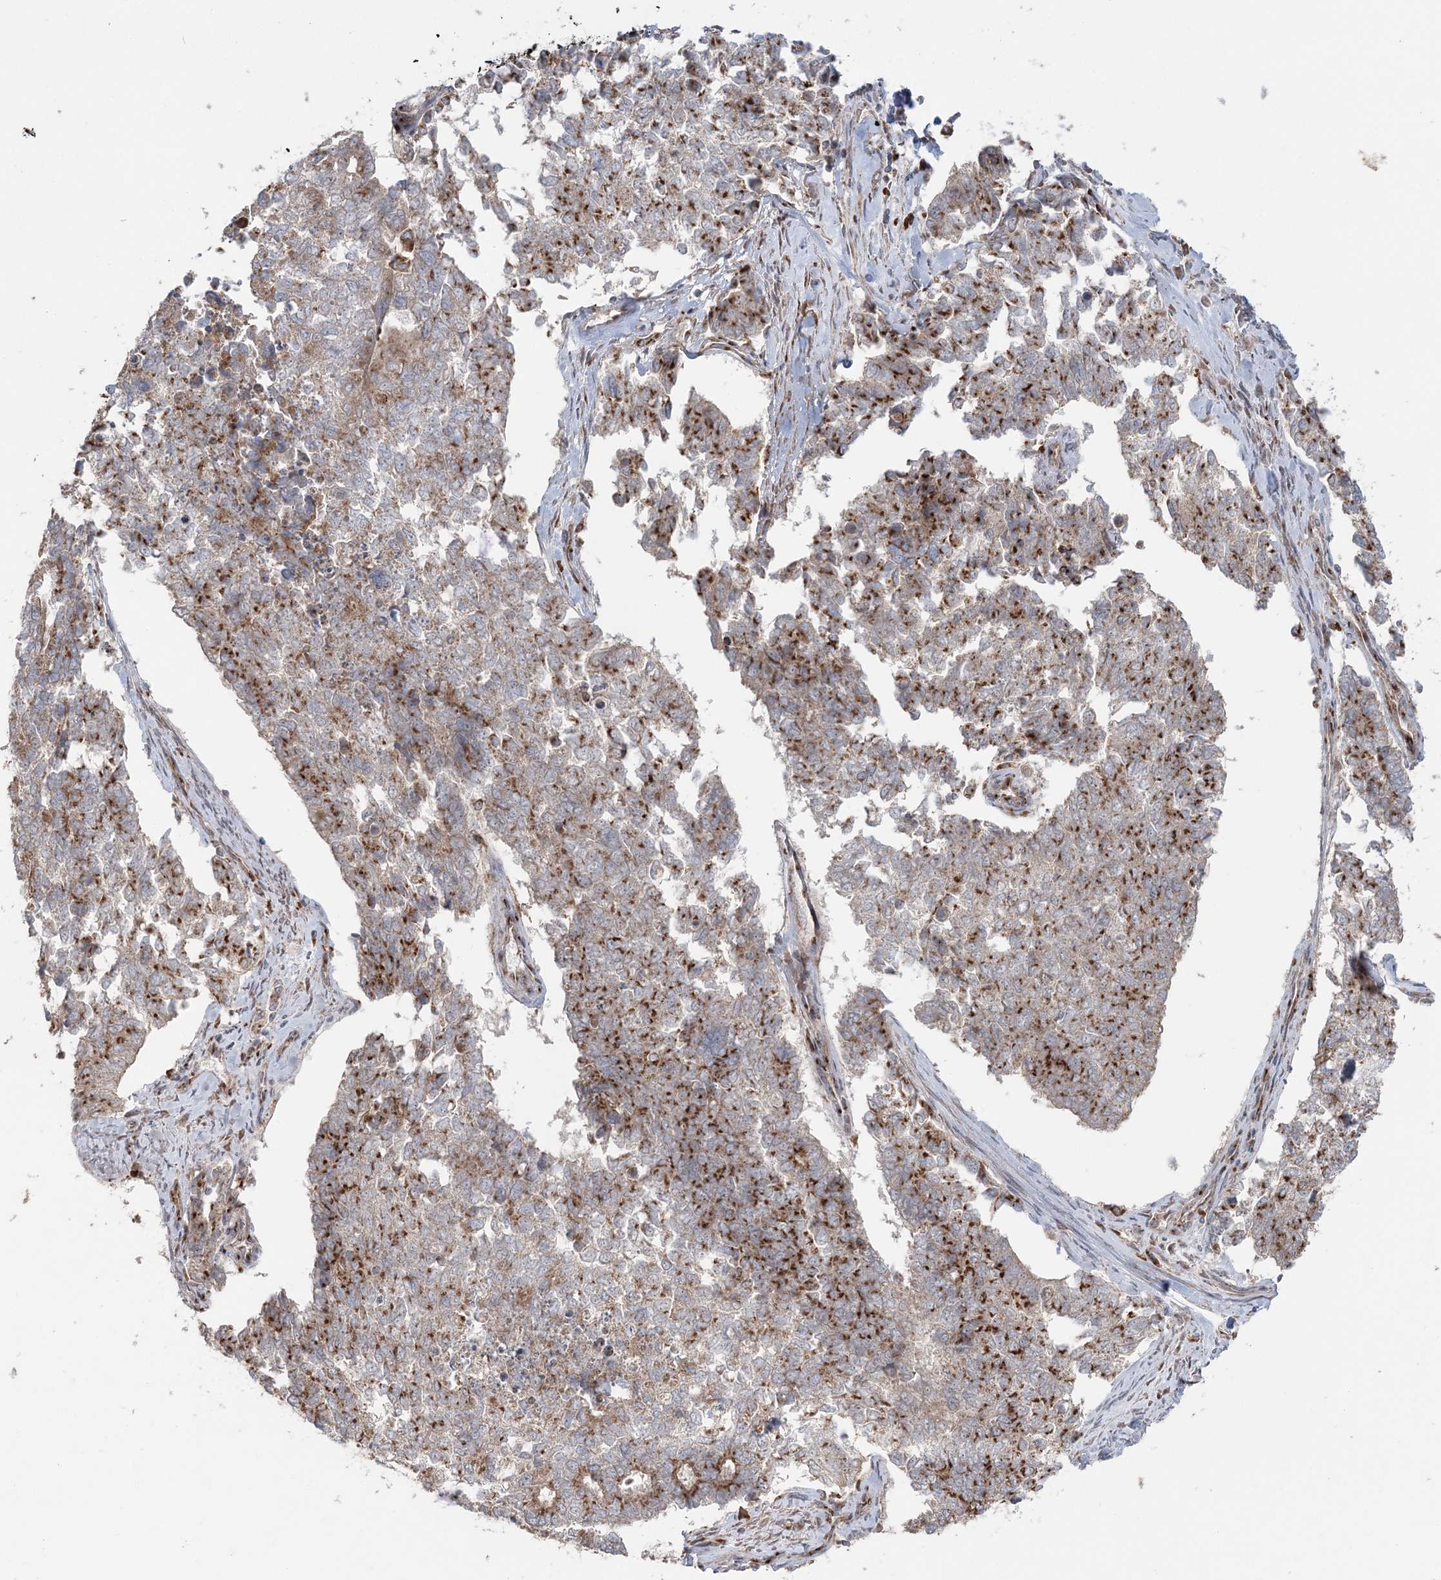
{"staining": {"intensity": "moderate", "quantity": "25%-75%", "location": "cytoplasmic/membranous"}, "tissue": "cervical cancer", "cell_type": "Tumor cells", "image_type": "cancer", "snomed": [{"axis": "morphology", "description": "Squamous cell carcinoma, NOS"}, {"axis": "topography", "description": "Cervix"}], "caption": "Protein expression analysis of human cervical cancer reveals moderate cytoplasmic/membranous expression in approximately 25%-75% of tumor cells.", "gene": "ABCC3", "patient": {"sex": "female", "age": 63}}